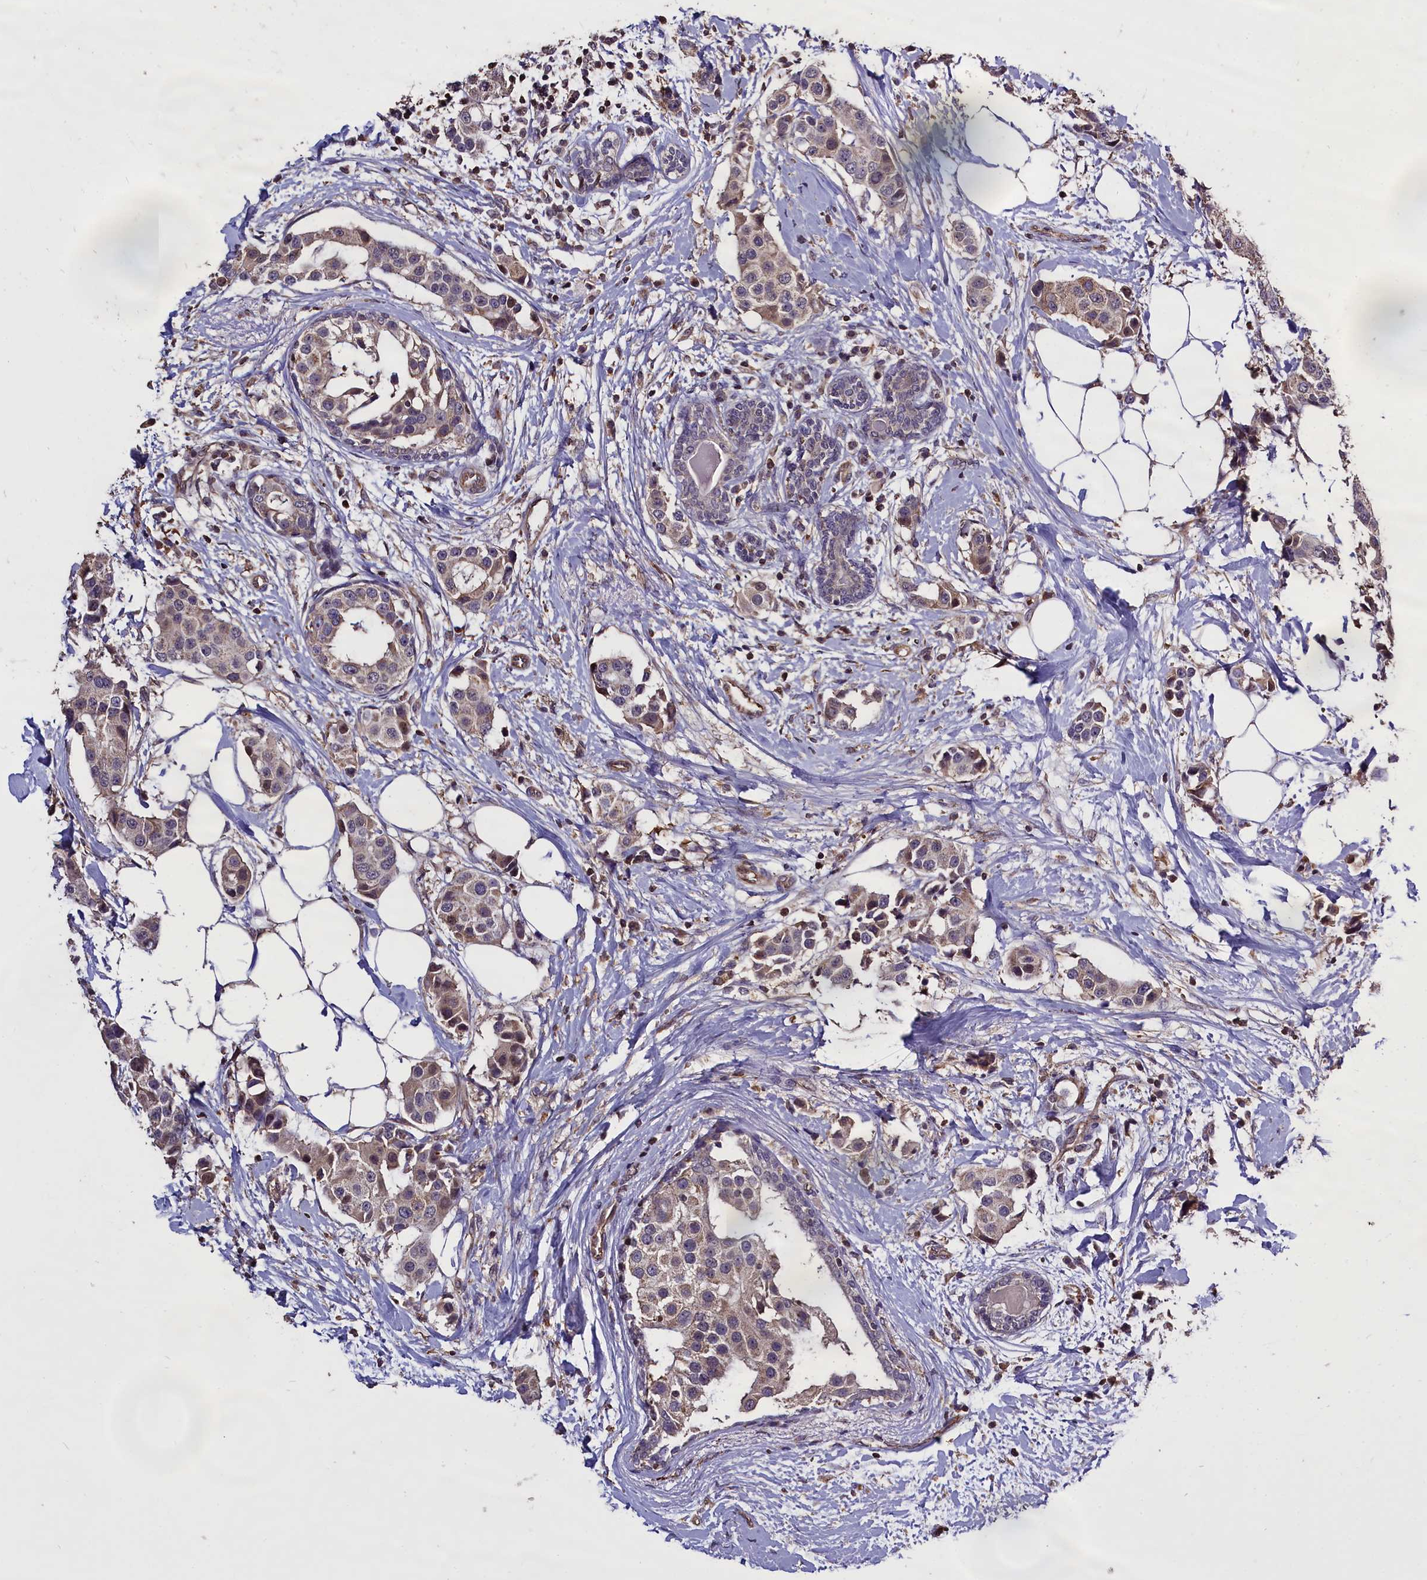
{"staining": {"intensity": "weak", "quantity": "<25%", "location": "cytoplasmic/membranous"}, "tissue": "breast cancer", "cell_type": "Tumor cells", "image_type": "cancer", "snomed": [{"axis": "morphology", "description": "Normal tissue, NOS"}, {"axis": "morphology", "description": "Duct carcinoma"}, {"axis": "topography", "description": "Breast"}], "caption": "Breast cancer (intraductal carcinoma) stained for a protein using immunohistochemistry (IHC) exhibits no positivity tumor cells.", "gene": "CLRN2", "patient": {"sex": "female", "age": 39}}